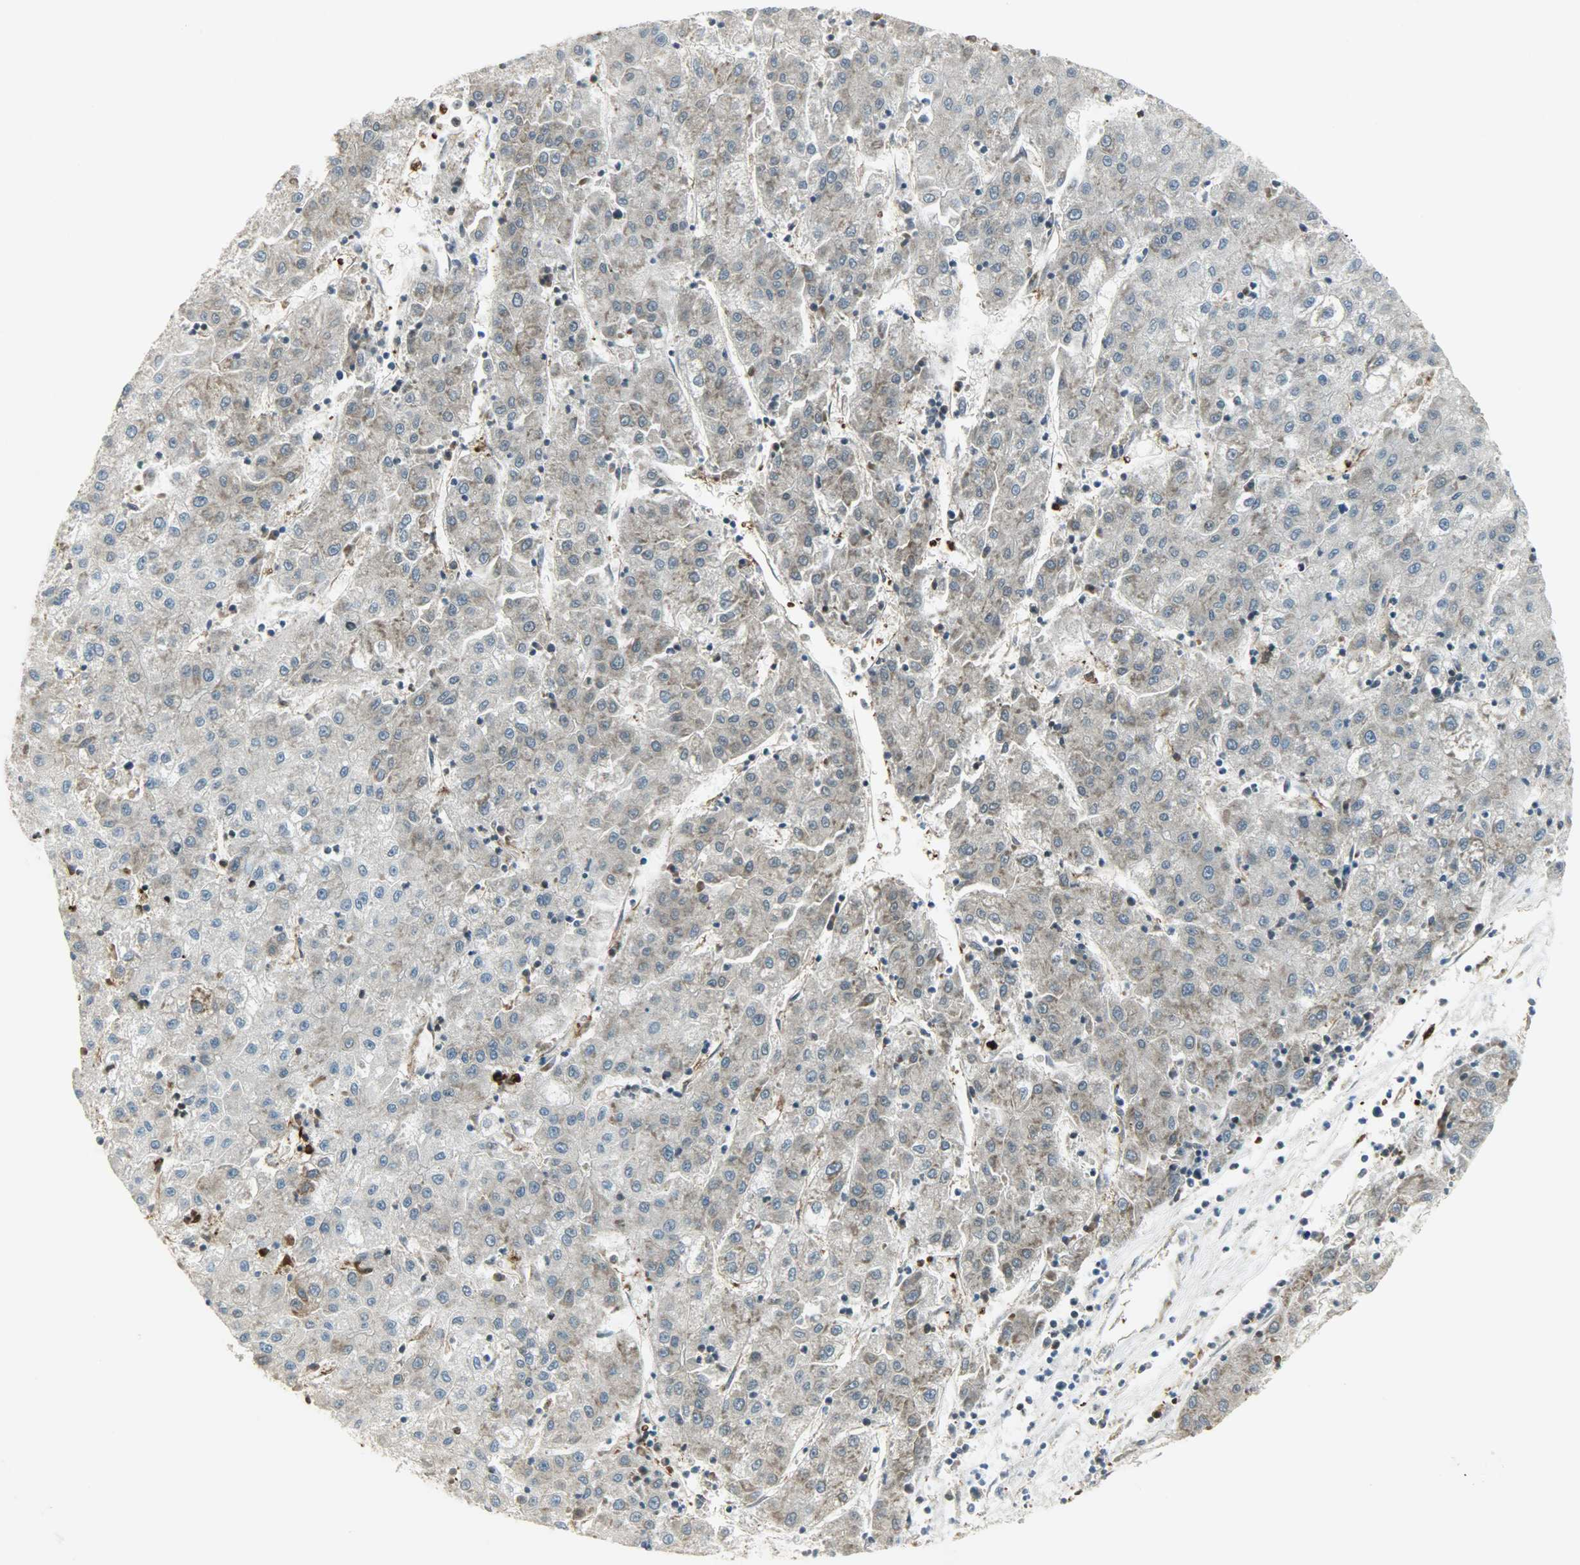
{"staining": {"intensity": "moderate", "quantity": "25%-75%", "location": "cytoplasmic/membranous"}, "tissue": "liver cancer", "cell_type": "Tumor cells", "image_type": "cancer", "snomed": [{"axis": "morphology", "description": "Carcinoma, Hepatocellular, NOS"}, {"axis": "topography", "description": "Liver"}], "caption": "The image displays immunohistochemical staining of liver cancer (hepatocellular carcinoma). There is moderate cytoplasmic/membranous positivity is appreciated in approximately 25%-75% of tumor cells.", "gene": "WARS1", "patient": {"sex": "male", "age": 72}}